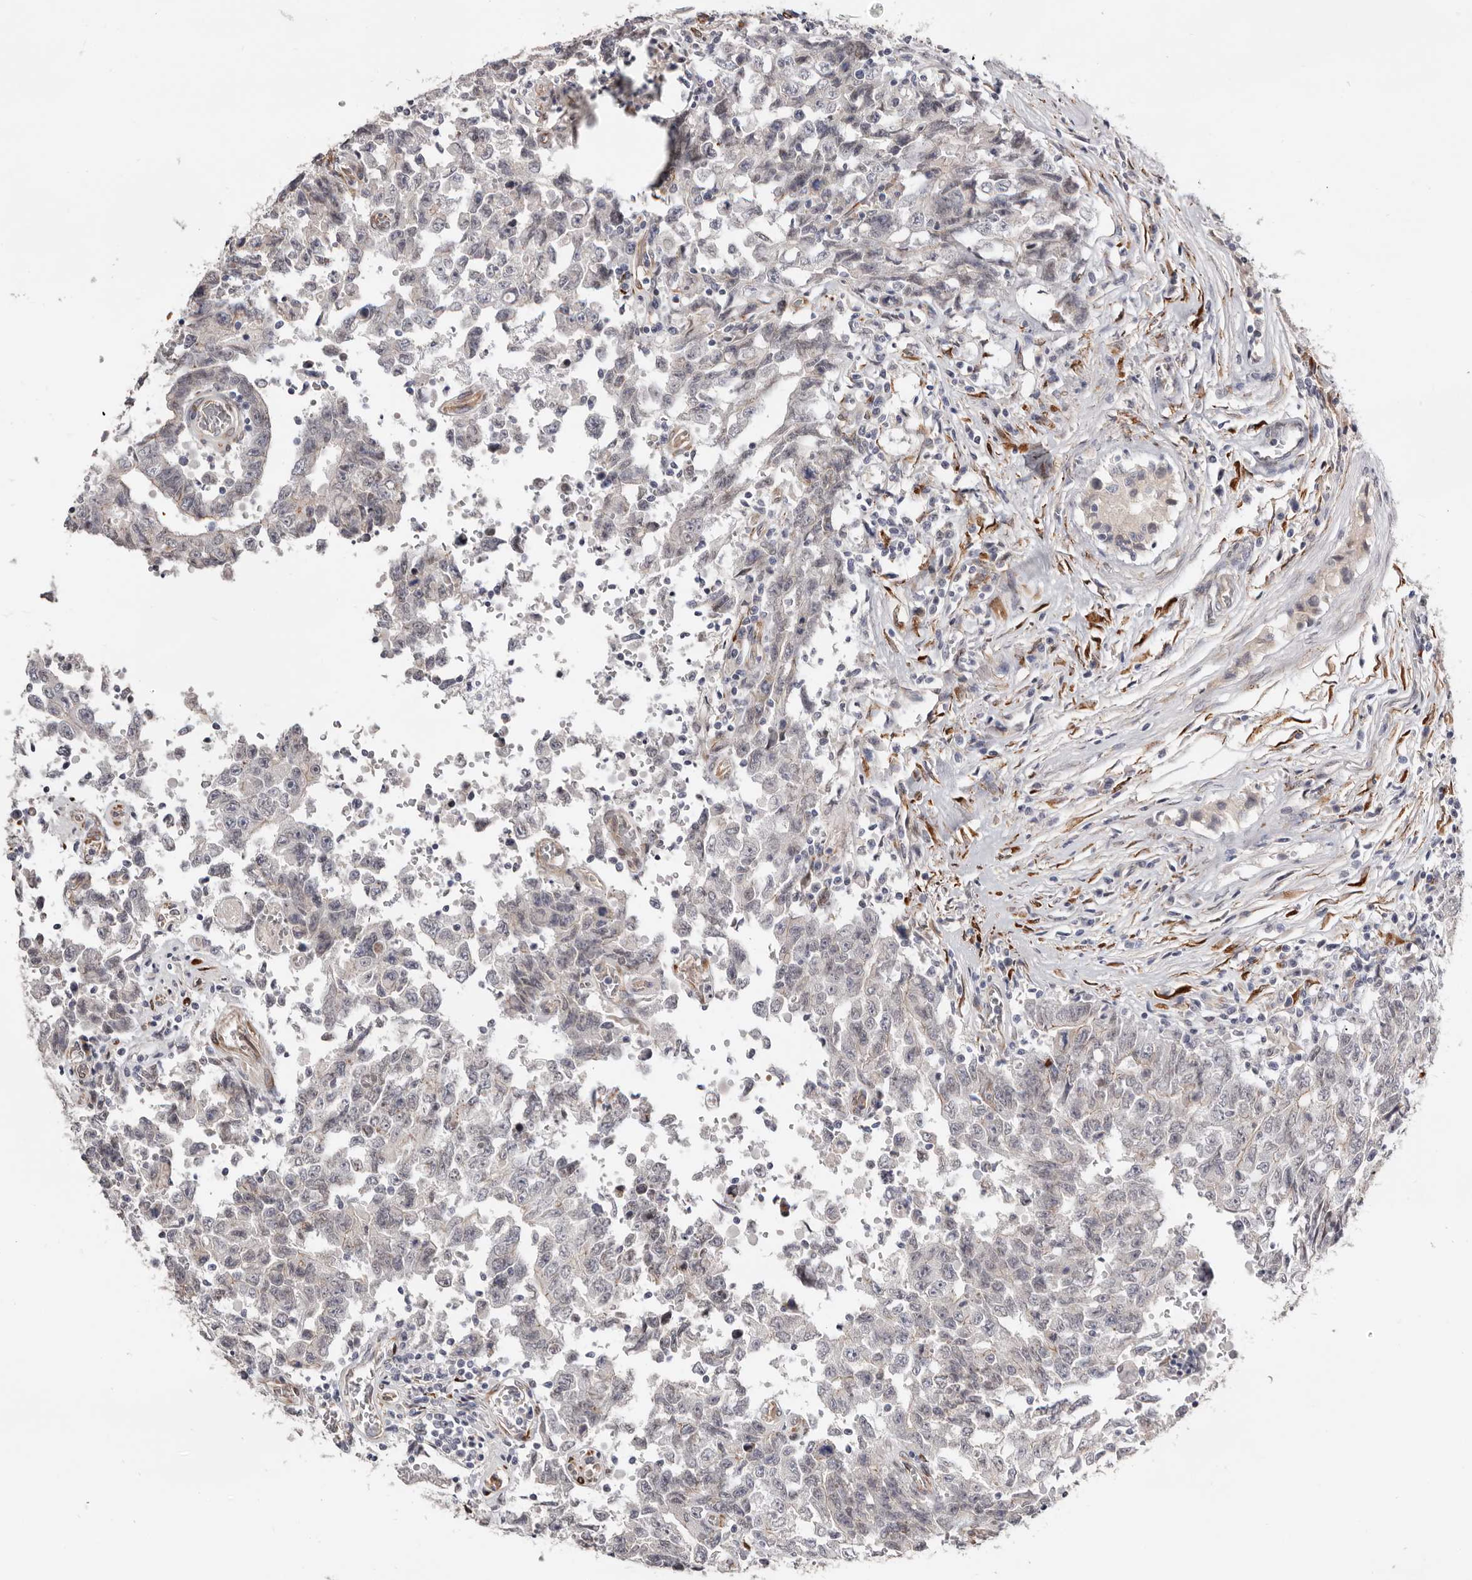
{"staining": {"intensity": "negative", "quantity": "none", "location": "none"}, "tissue": "testis cancer", "cell_type": "Tumor cells", "image_type": "cancer", "snomed": [{"axis": "morphology", "description": "Carcinoma, Embryonal, NOS"}, {"axis": "topography", "description": "Testis"}], "caption": "Immunohistochemistry micrograph of human testis embryonal carcinoma stained for a protein (brown), which reveals no staining in tumor cells.", "gene": "USH1C", "patient": {"sex": "male", "age": 26}}